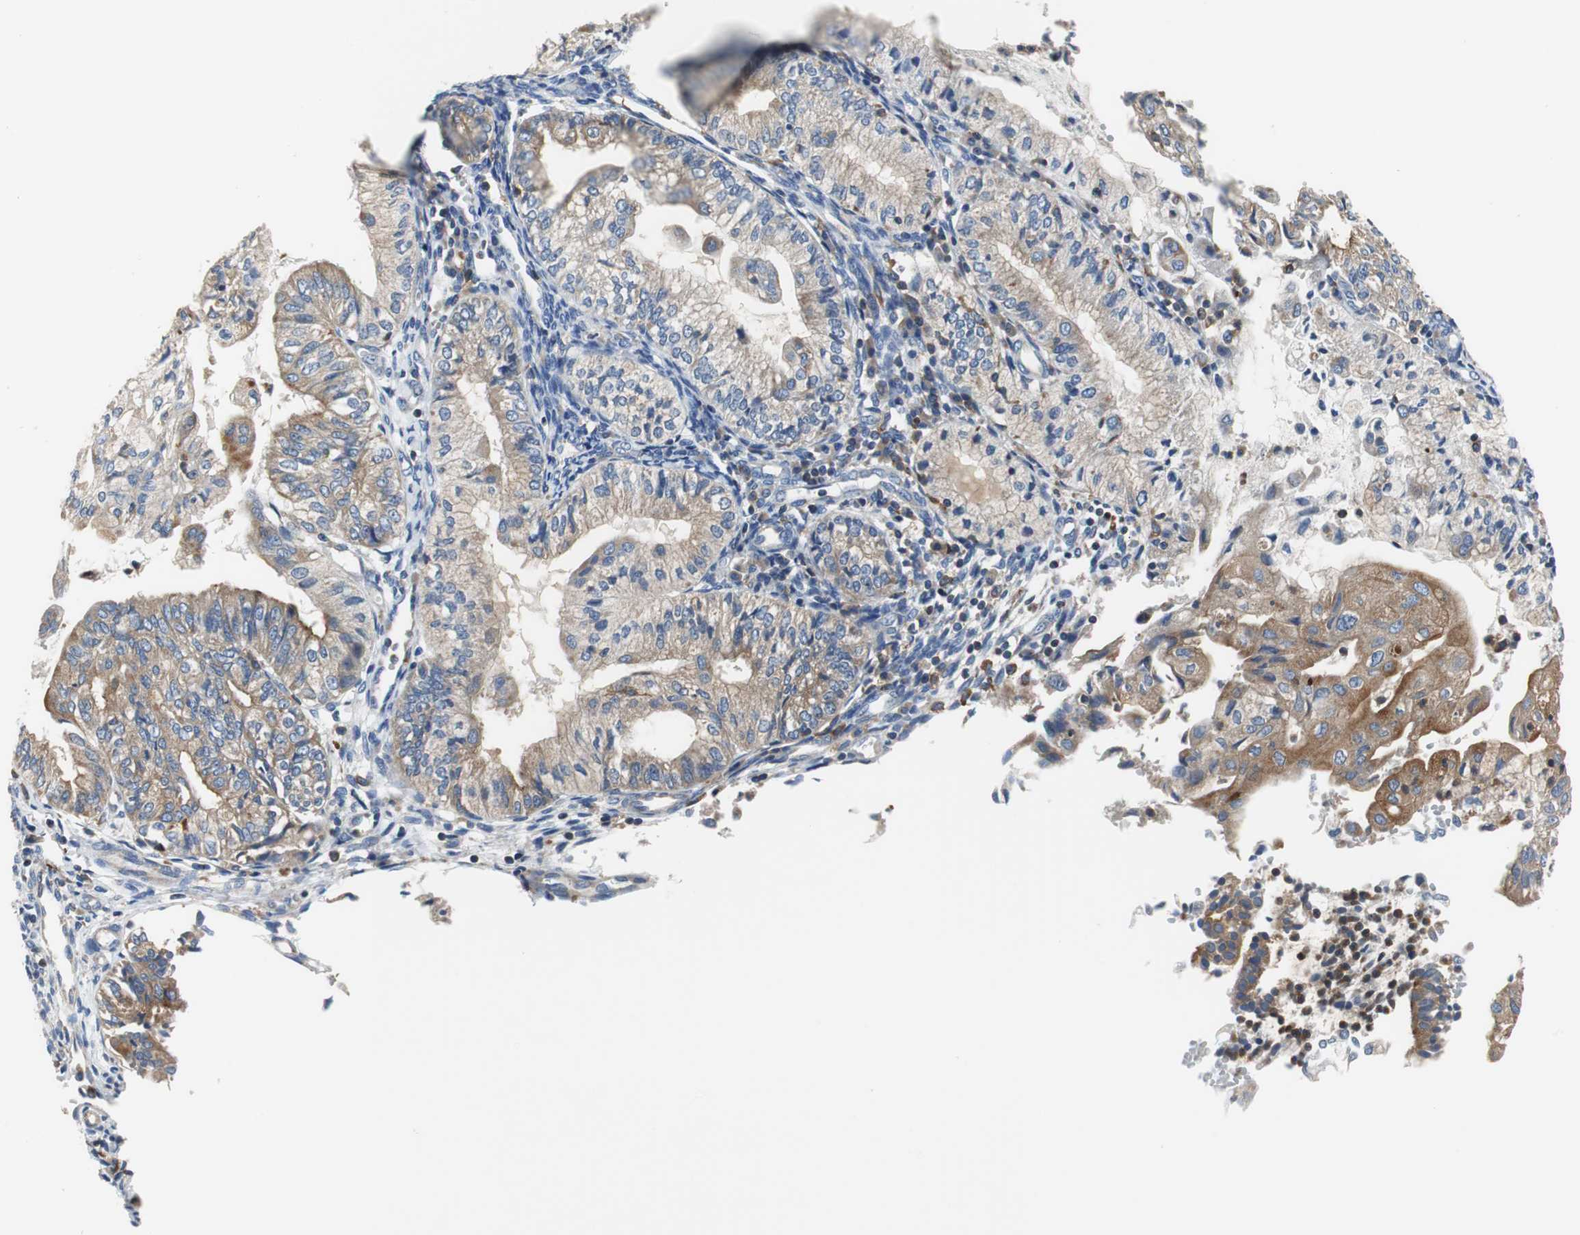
{"staining": {"intensity": "moderate", "quantity": ">75%", "location": "cytoplasmic/membranous"}, "tissue": "endometrial cancer", "cell_type": "Tumor cells", "image_type": "cancer", "snomed": [{"axis": "morphology", "description": "Adenocarcinoma, NOS"}, {"axis": "topography", "description": "Endometrium"}], "caption": "Immunohistochemical staining of endometrial cancer (adenocarcinoma) reveals medium levels of moderate cytoplasmic/membranous positivity in approximately >75% of tumor cells. (Stains: DAB (3,3'-diaminobenzidine) in brown, nuclei in blue, Microscopy: brightfield microscopy at high magnification).", "gene": "VAMP8", "patient": {"sex": "female", "age": 59}}